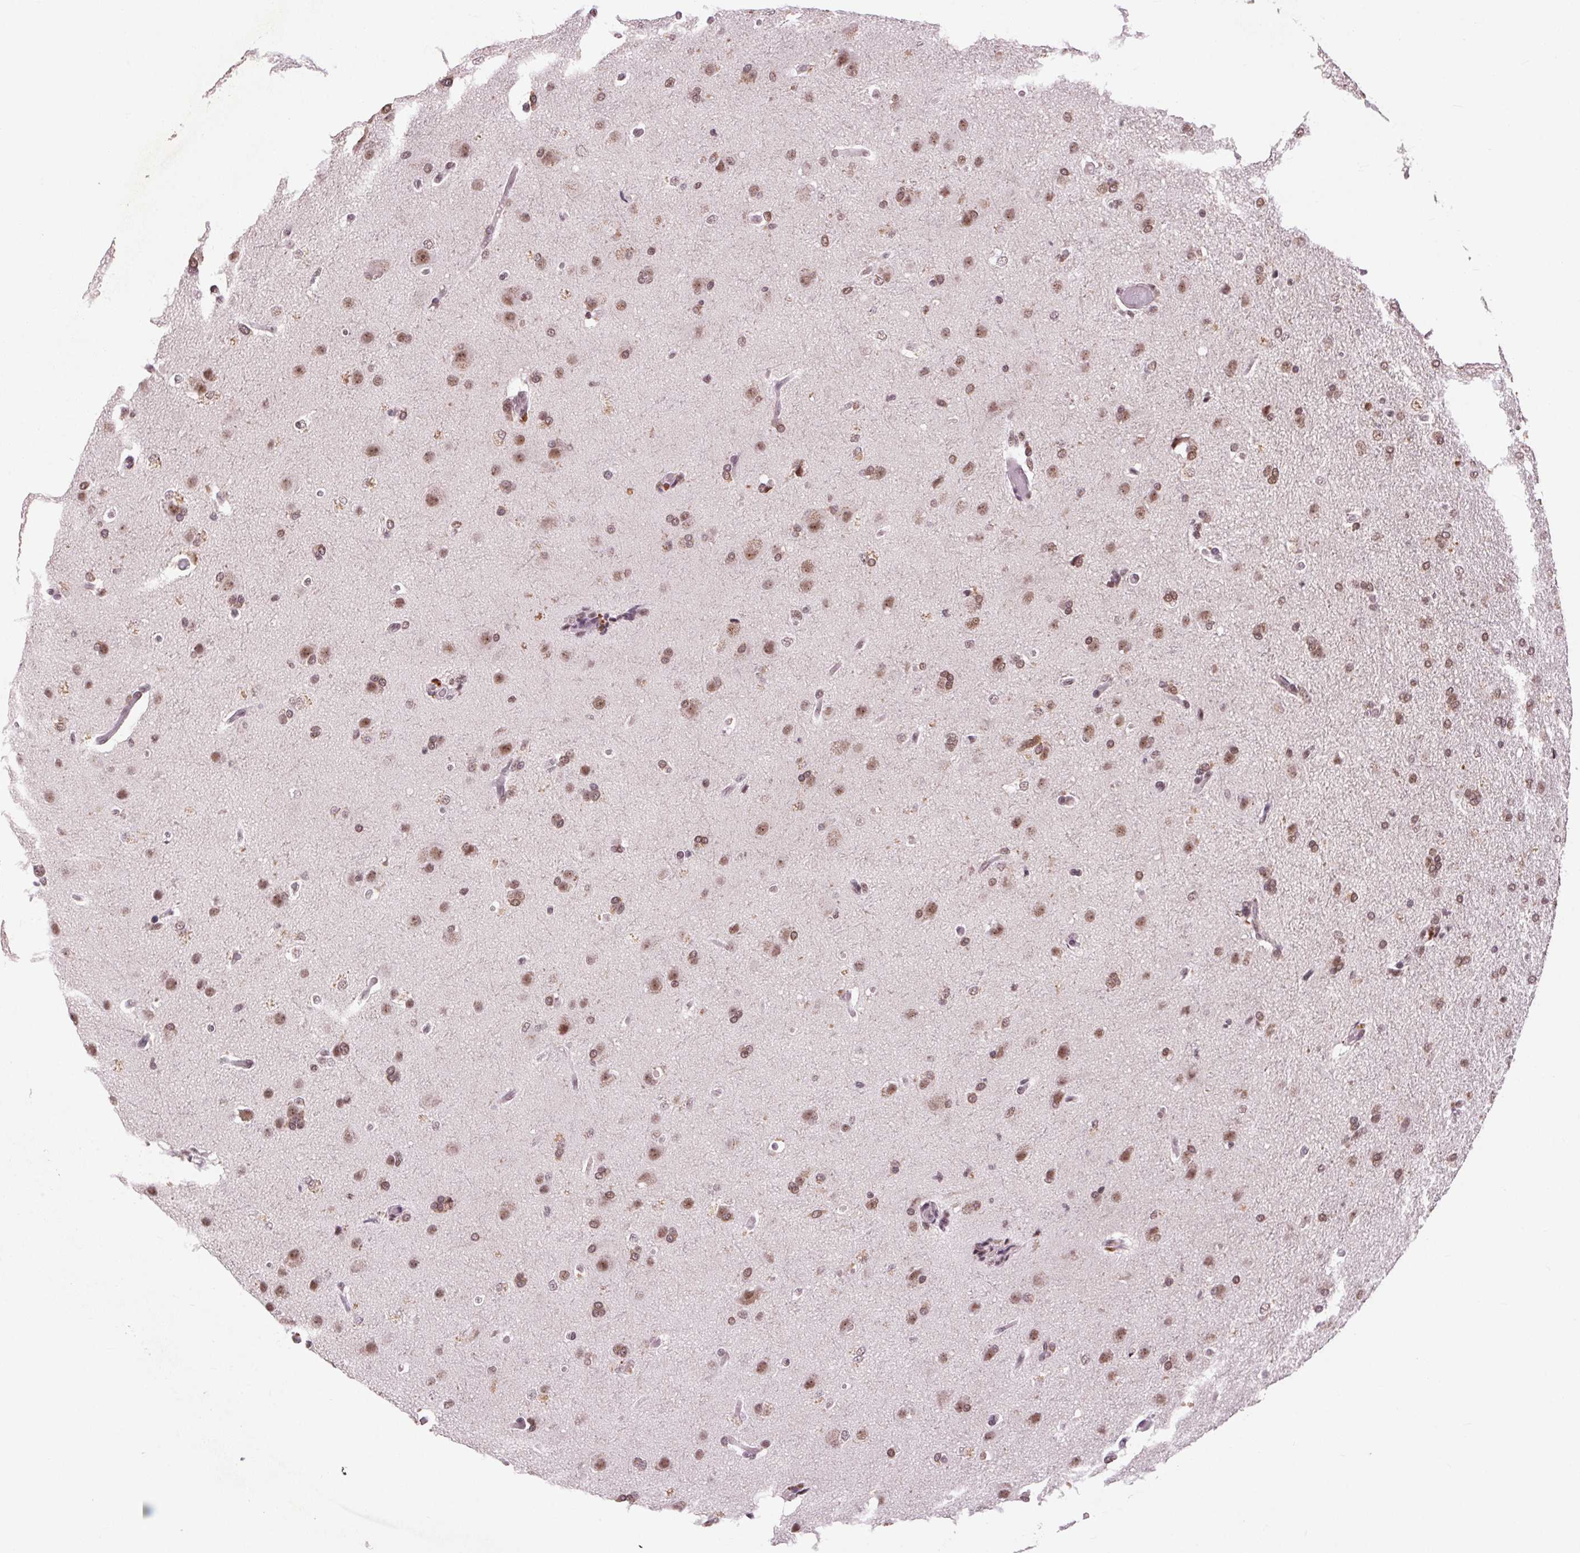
{"staining": {"intensity": "moderate", "quantity": ">75%", "location": "nuclear"}, "tissue": "glioma", "cell_type": "Tumor cells", "image_type": "cancer", "snomed": [{"axis": "morphology", "description": "Glioma, malignant, High grade"}, {"axis": "topography", "description": "Brain"}], "caption": "High-power microscopy captured an immunohistochemistry micrograph of glioma, revealing moderate nuclear expression in approximately >75% of tumor cells. The protein of interest is stained brown, and the nuclei are stained in blue (DAB (3,3'-diaminobenzidine) IHC with brightfield microscopy, high magnification).", "gene": "CD2BP2", "patient": {"sex": "male", "age": 68}}